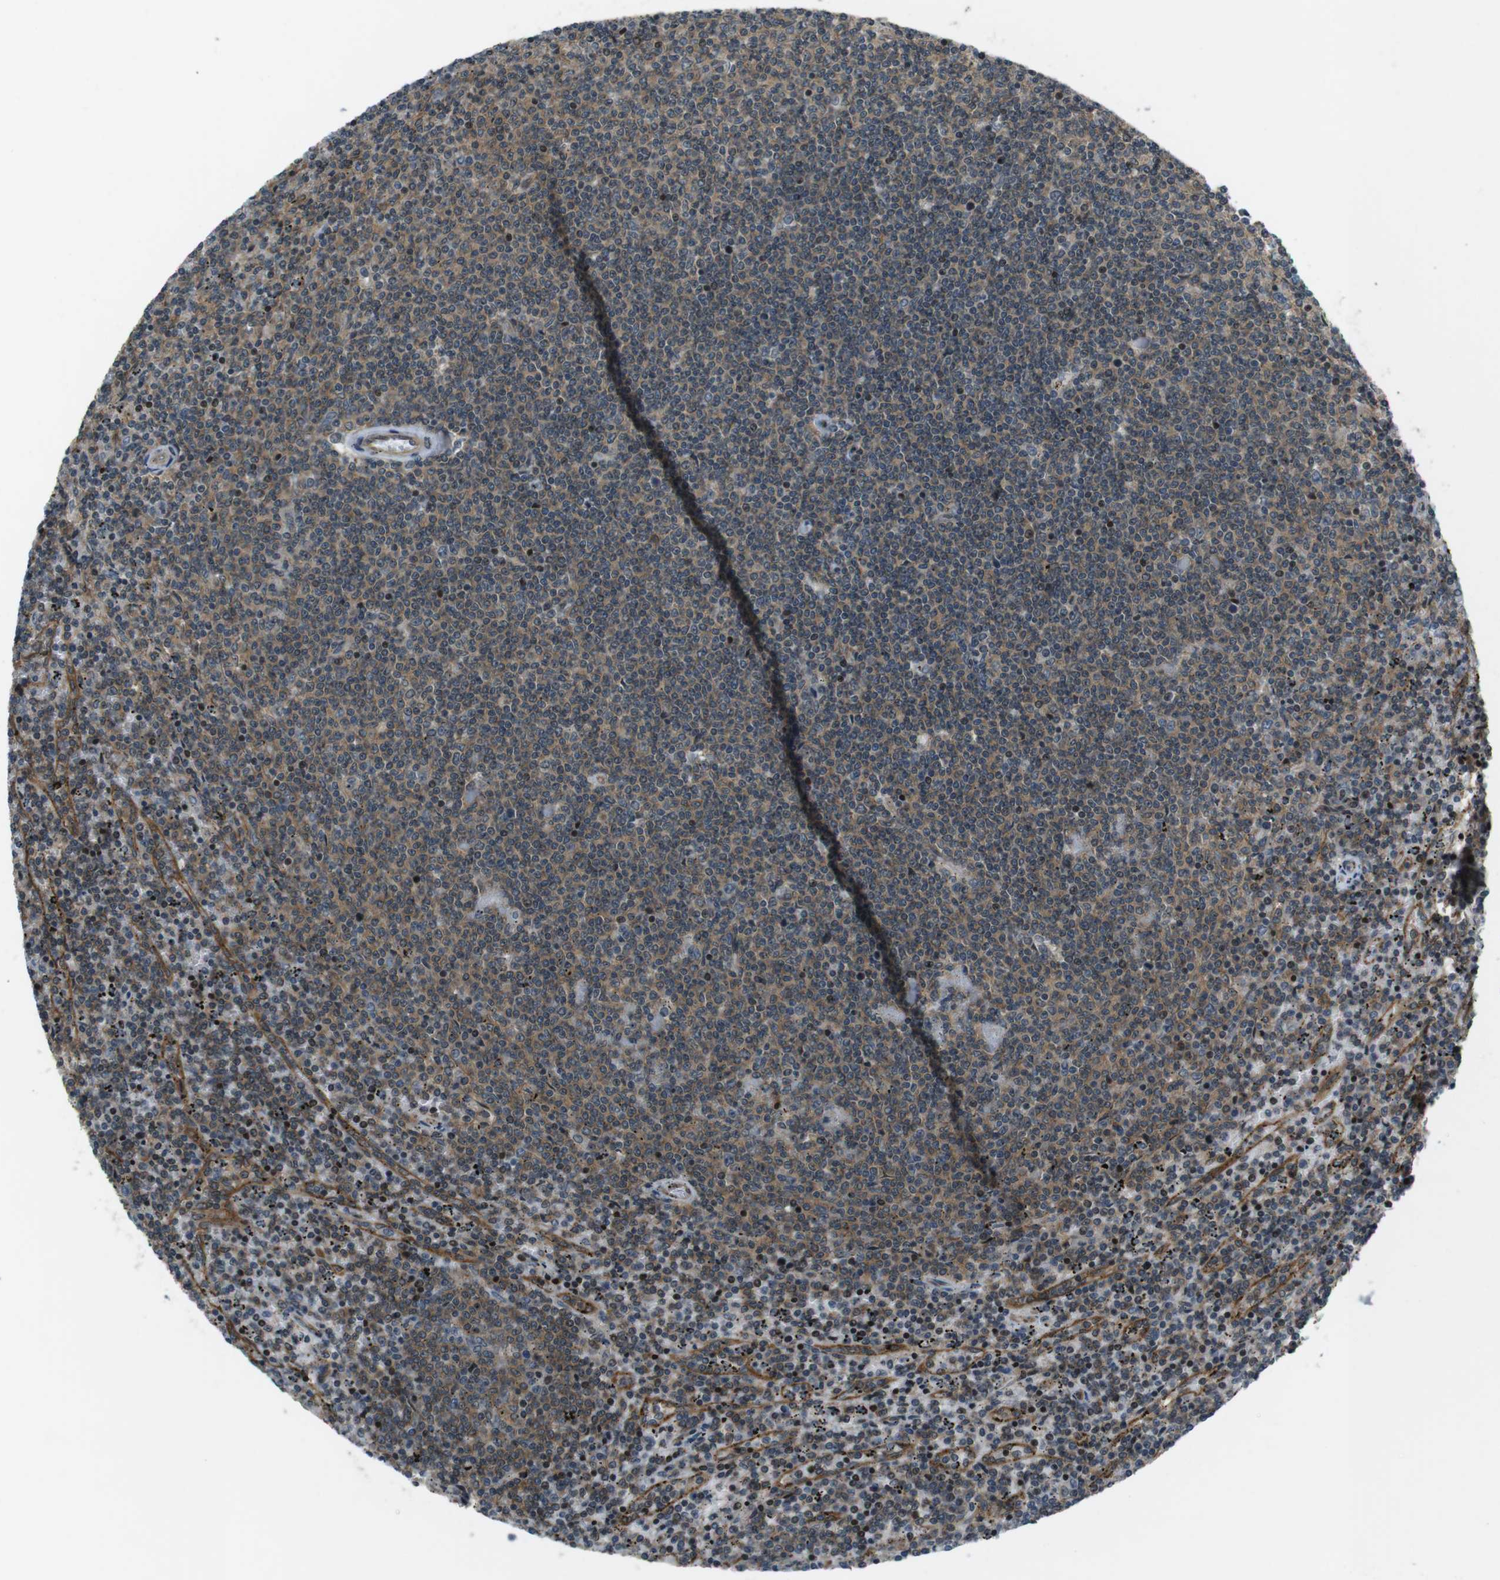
{"staining": {"intensity": "weak", "quantity": "25%-75%", "location": "cytoplasmic/membranous"}, "tissue": "lymphoma", "cell_type": "Tumor cells", "image_type": "cancer", "snomed": [{"axis": "morphology", "description": "Malignant lymphoma, non-Hodgkin's type, Low grade"}, {"axis": "topography", "description": "Spleen"}], "caption": "The histopathology image demonstrates a brown stain indicating the presence of a protein in the cytoplasmic/membranous of tumor cells in lymphoma.", "gene": "TIAM2", "patient": {"sex": "female", "age": 50}}